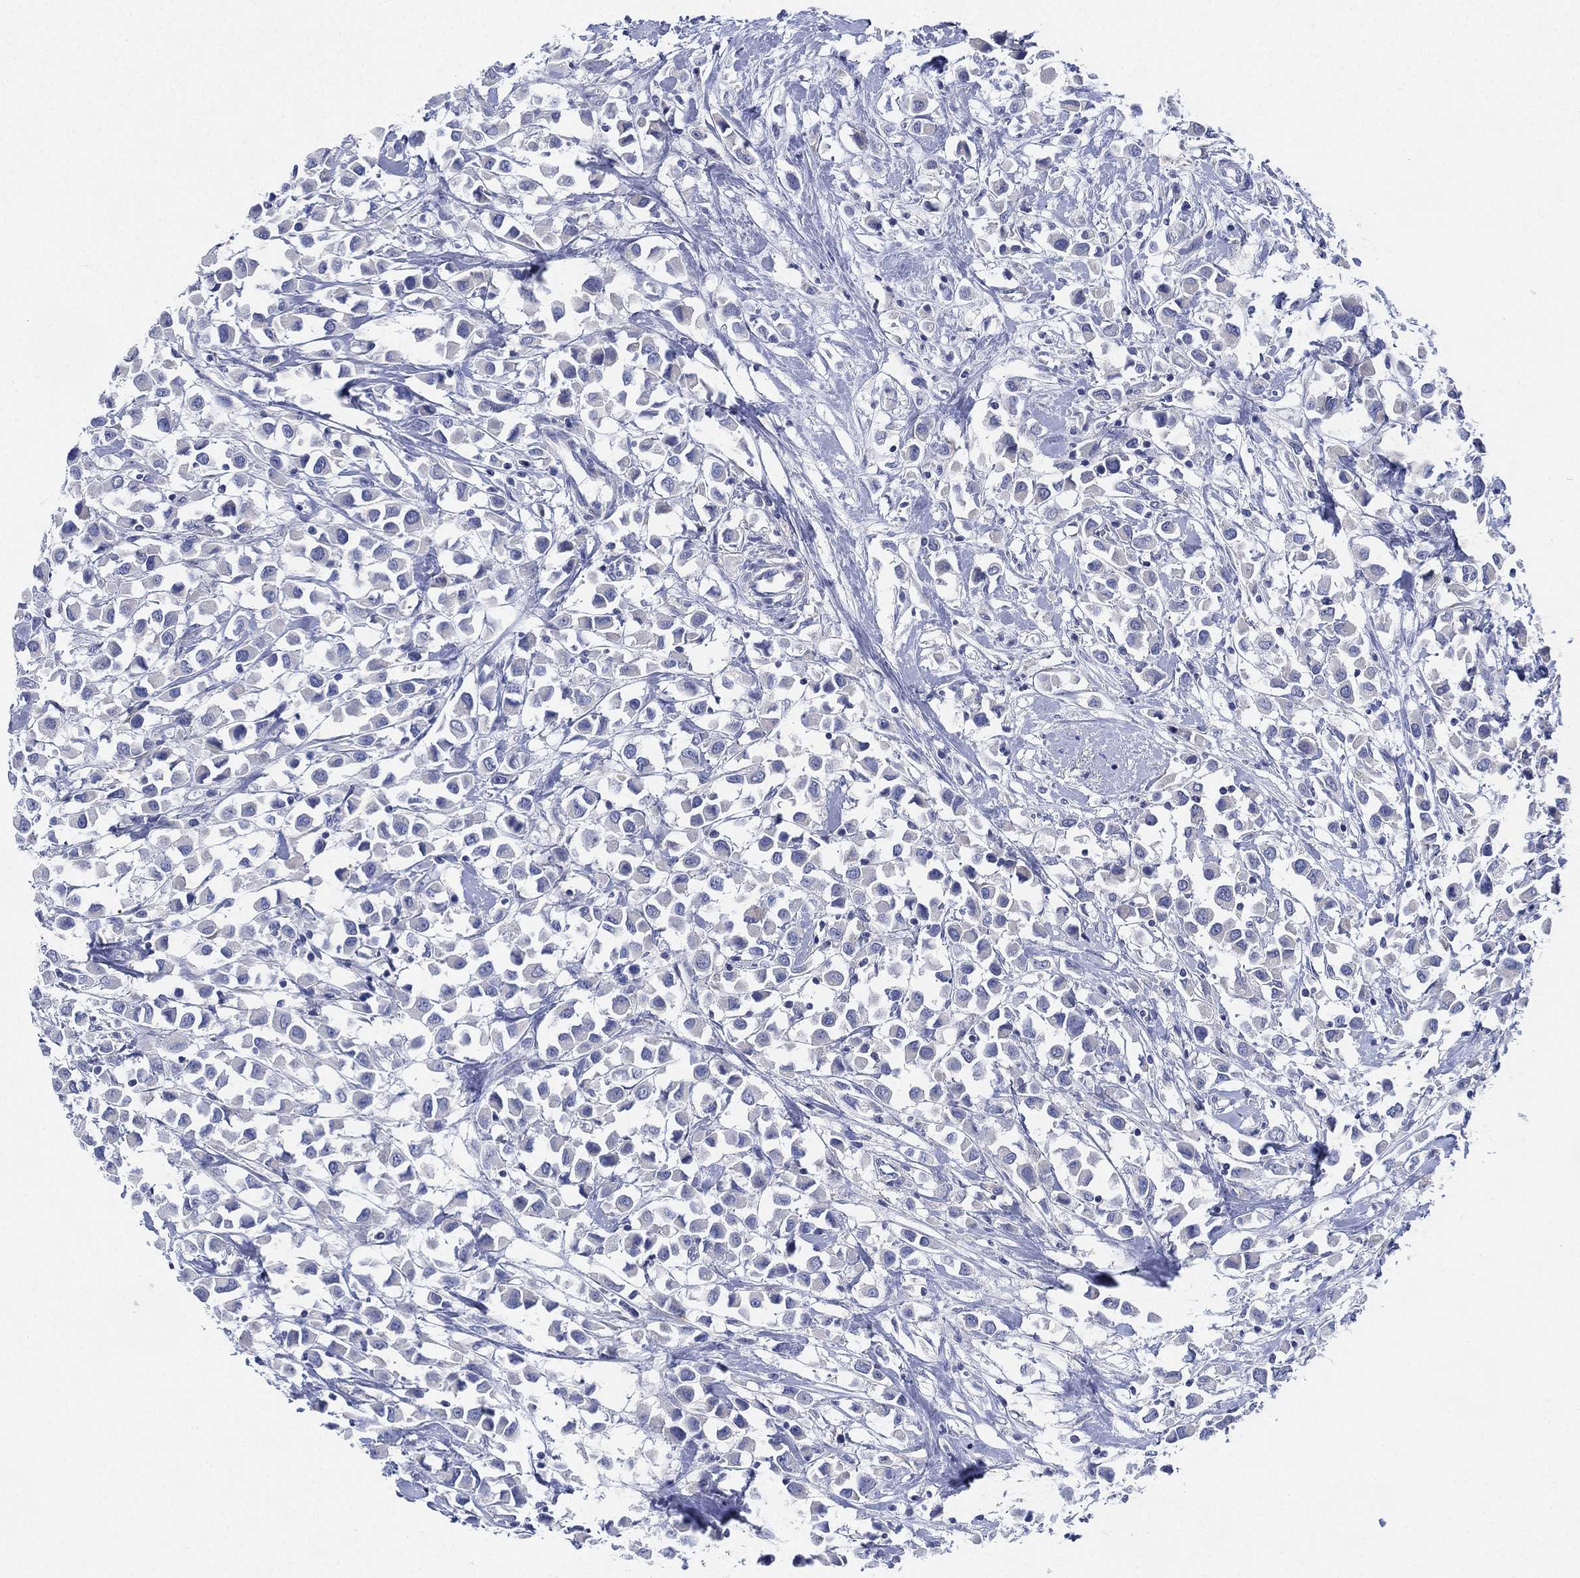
{"staining": {"intensity": "negative", "quantity": "none", "location": "none"}, "tissue": "breast cancer", "cell_type": "Tumor cells", "image_type": "cancer", "snomed": [{"axis": "morphology", "description": "Duct carcinoma"}, {"axis": "topography", "description": "Breast"}], "caption": "Immunohistochemistry micrograph of breast cancer stained for a protein (brown), which demonstrates no expression in tumor cells. (Immunohistochemistry, brightfield microscopy, high magnification).", "gene": "ADAD2", "patient": {"sex": "female", "age": 61}}